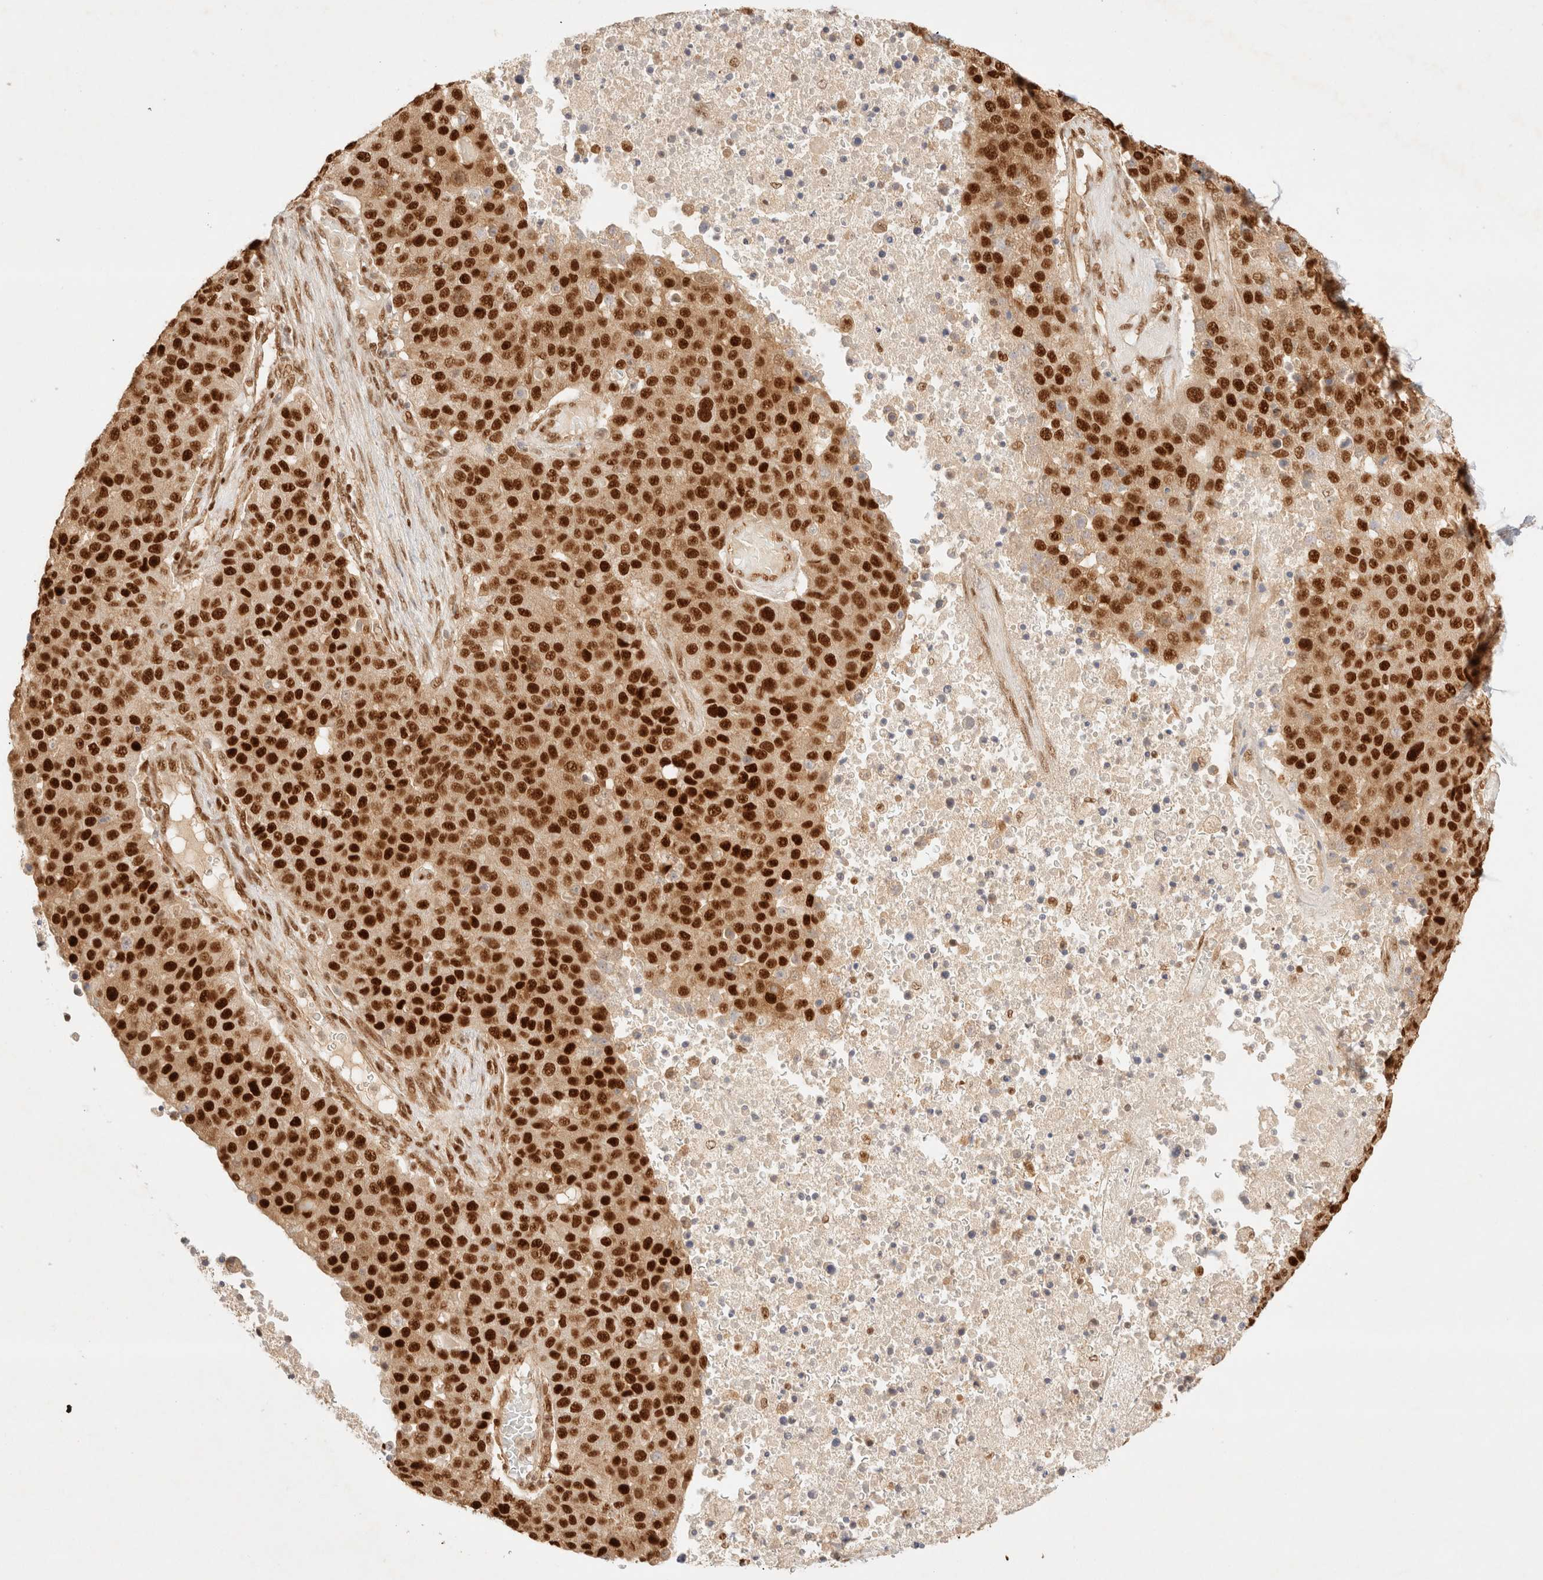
{"staining": {"intensity": "strong", "quantity": ">75%", "location": "nuclear"}, "tissue": "pancreatic cancer", "cell_type": "Tumor cells", "image_type": "cancer", "snomed": [{"axis": "morphology", "description": "Adenocarcinoma, NOS"}, {"axis": "topography", "description": "Pancreas"}], "caption": "Immunohistochemical staining of human pancreatic cancer (adenocarcinoma) reveals strong nuclear protein expression in about >75% of tumor cells.", "gene": "ZNF768", "patient": {"sex": "female", "age": 61}}